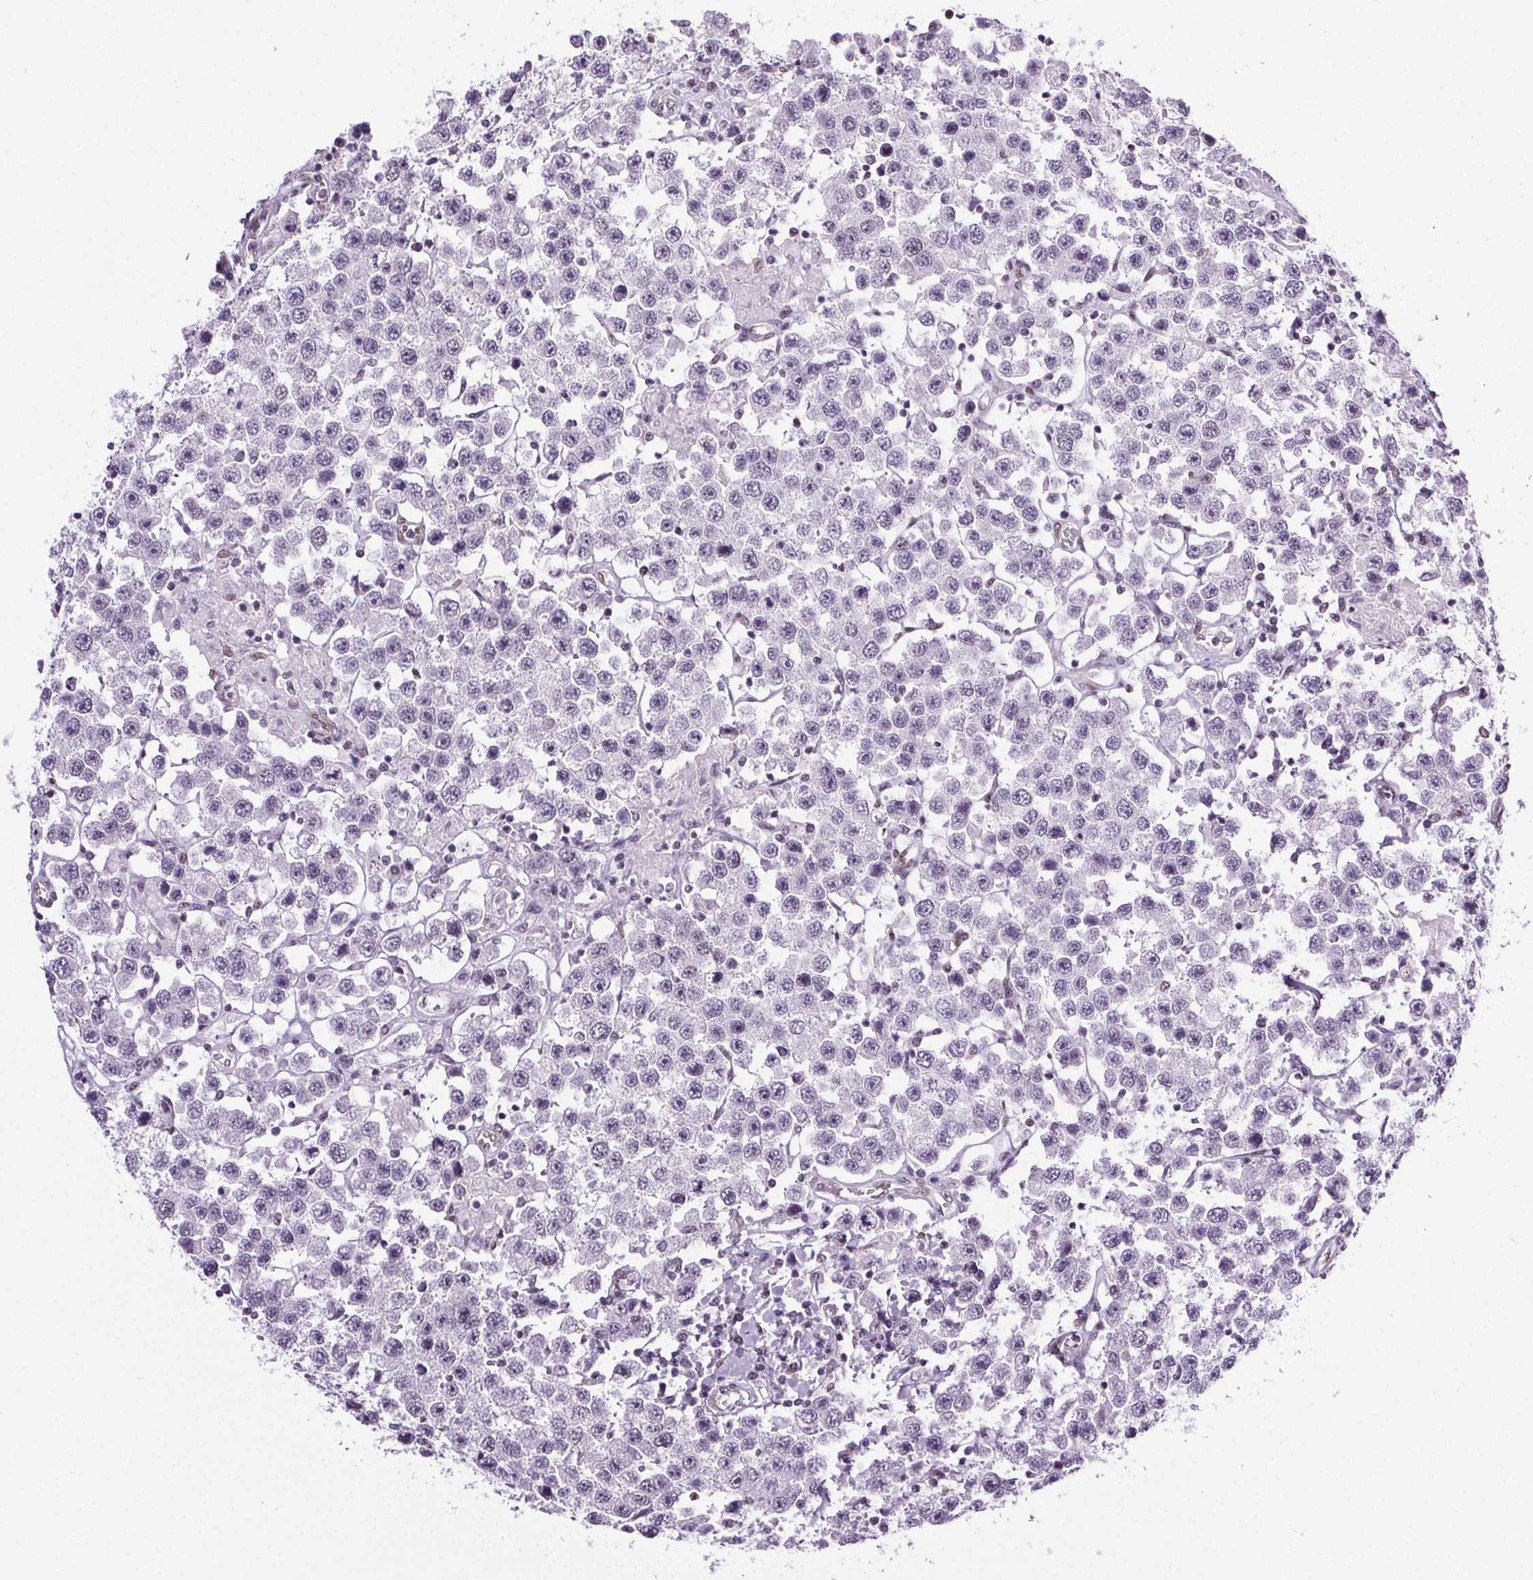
{"staining": {"intensity": "negative", "quantity": "none", "location": "none"}, "tissue": "testis cancer", "cell_type": "Tumor cells", "image_type": "cancer", "snomed": [{"axis": "morphology", "description": "Seminoma, NOS"}, {"axis": "topography", "description": "Testis"}], "caption": "Immunohistochemistry micrograph of human testis cancer stained for a protein (brown), which shows no staining in tumor cells.", "gene": "GP6", "patient": {"sex": "male", "age": 45}}